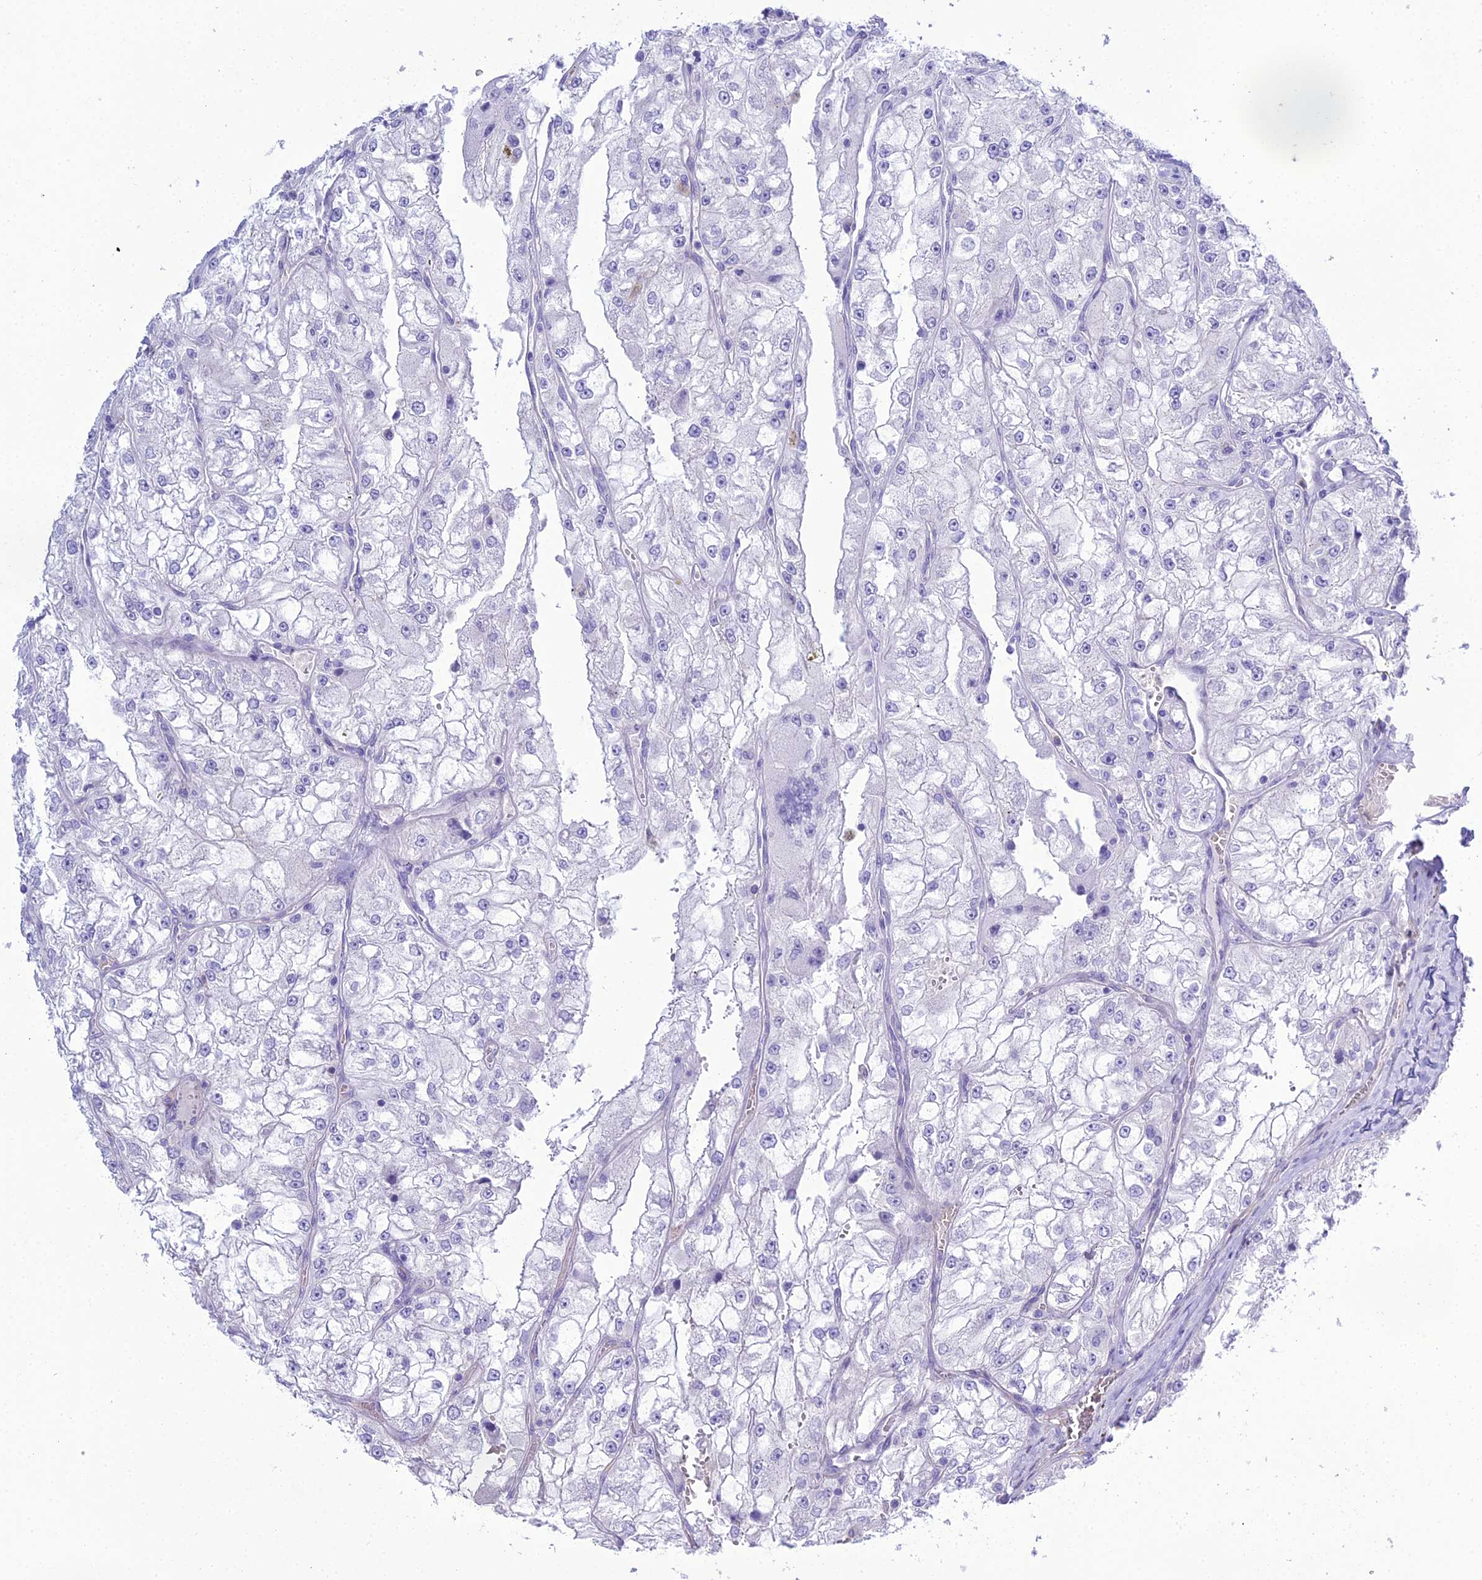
{"staining": {"intensity": "negative", "quantity": "none", "location": "none"}, "tissue": "renal cancer", "cell_type": "Tumor cells", "image_type": "cancer", "snomed": [{"axis": "morphology", "description": "Adenocarcinoma, NOS"}, {"axis": "topography", "description": "Kidney"}], "caption": "IHC photomicrograph of adenocarcinoma (renal) stained for a protein (brown), which exhibits no expression in tumor cells. (DAB (3,3'-diaminobenzidine) immunohistochemistry (IHC) visualized using brightfield microscopy, high magnification).", "gene": "OR1Q1", "patient": {"sex": "female", "age": 72}}